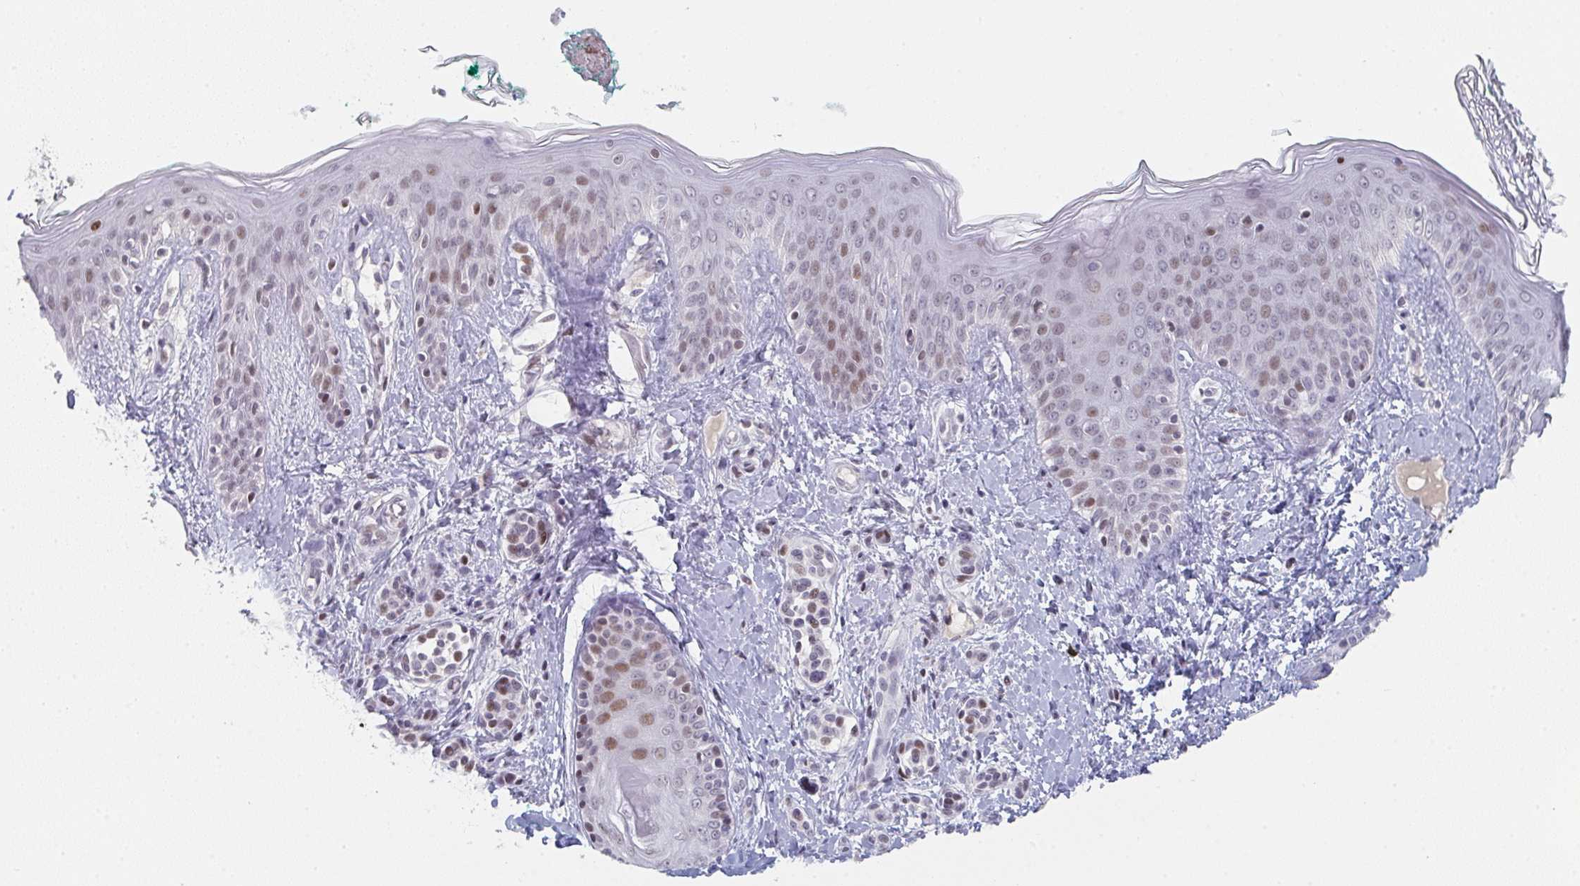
{"staining": {"intensity": "negative", "quantity": "none", "location": "none"}, "tissue": "skin", "cell_type": "Fibroblasts", "image_type": "normal", "snomed": [{"axis": "morphology", "description": "Normal tissue, NOS"}, {"axis": "topography", "description": "Skin"}], "caption": "Micrograph shows no significant protein staining in fibroblasts of unremarkable skin. (DAB (3,3'-diaminobenzidine) immunohistochemistry with hematoxylin counter stain).", "gene": "LIN54", "patient": {"sex": "male", "age": 16}}